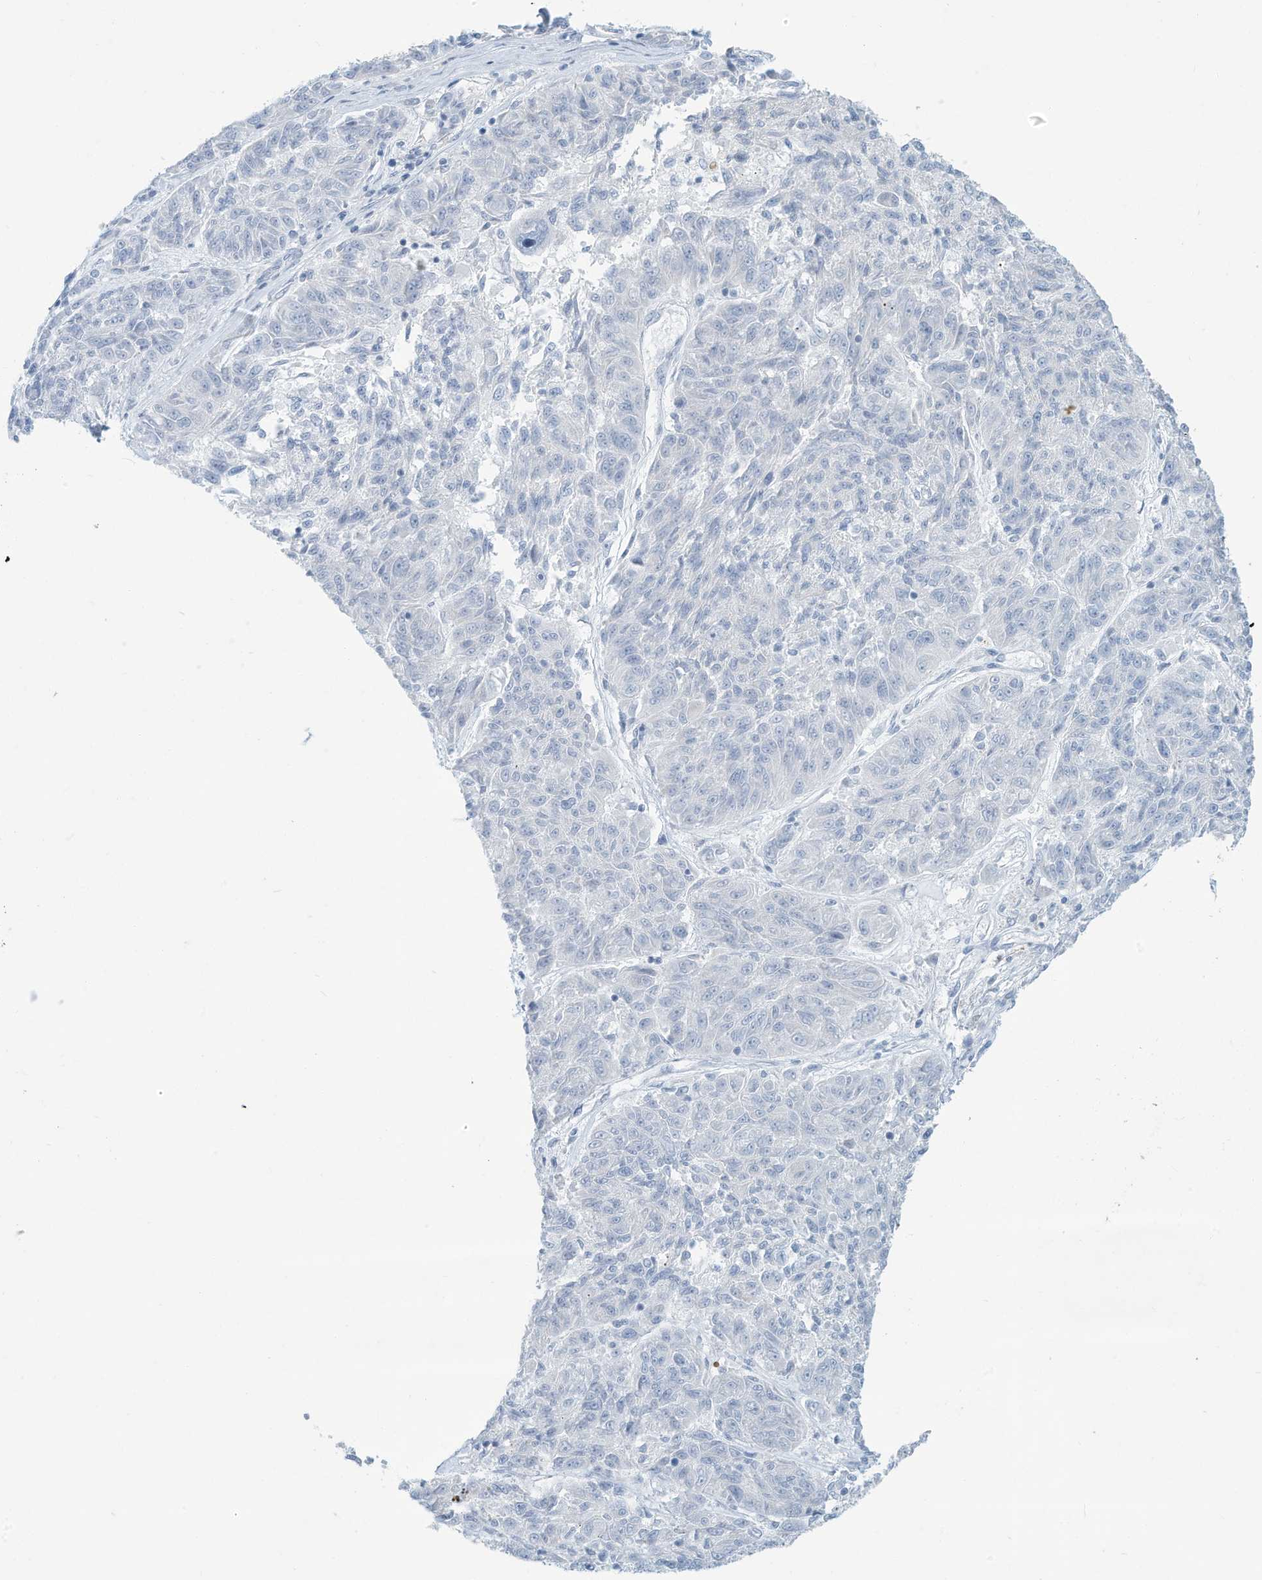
{"staining": {"intensity": "negative", "quantity": "none", "location": "none"}, "tissue": "melanoma", "cell_type": "Tumor cells", "image_type": "cancer", "snomed": [{"axis": "morphology", "description": "Malignant melanoma, NOS"}, {"axis": "topography", "description": "Skin"}], "caption": "A histopathology image of human malignant melanoma is negative for staining in tumor cells.", "gene": "ERI2", "patient": {"sex": "male", "age": 53}}